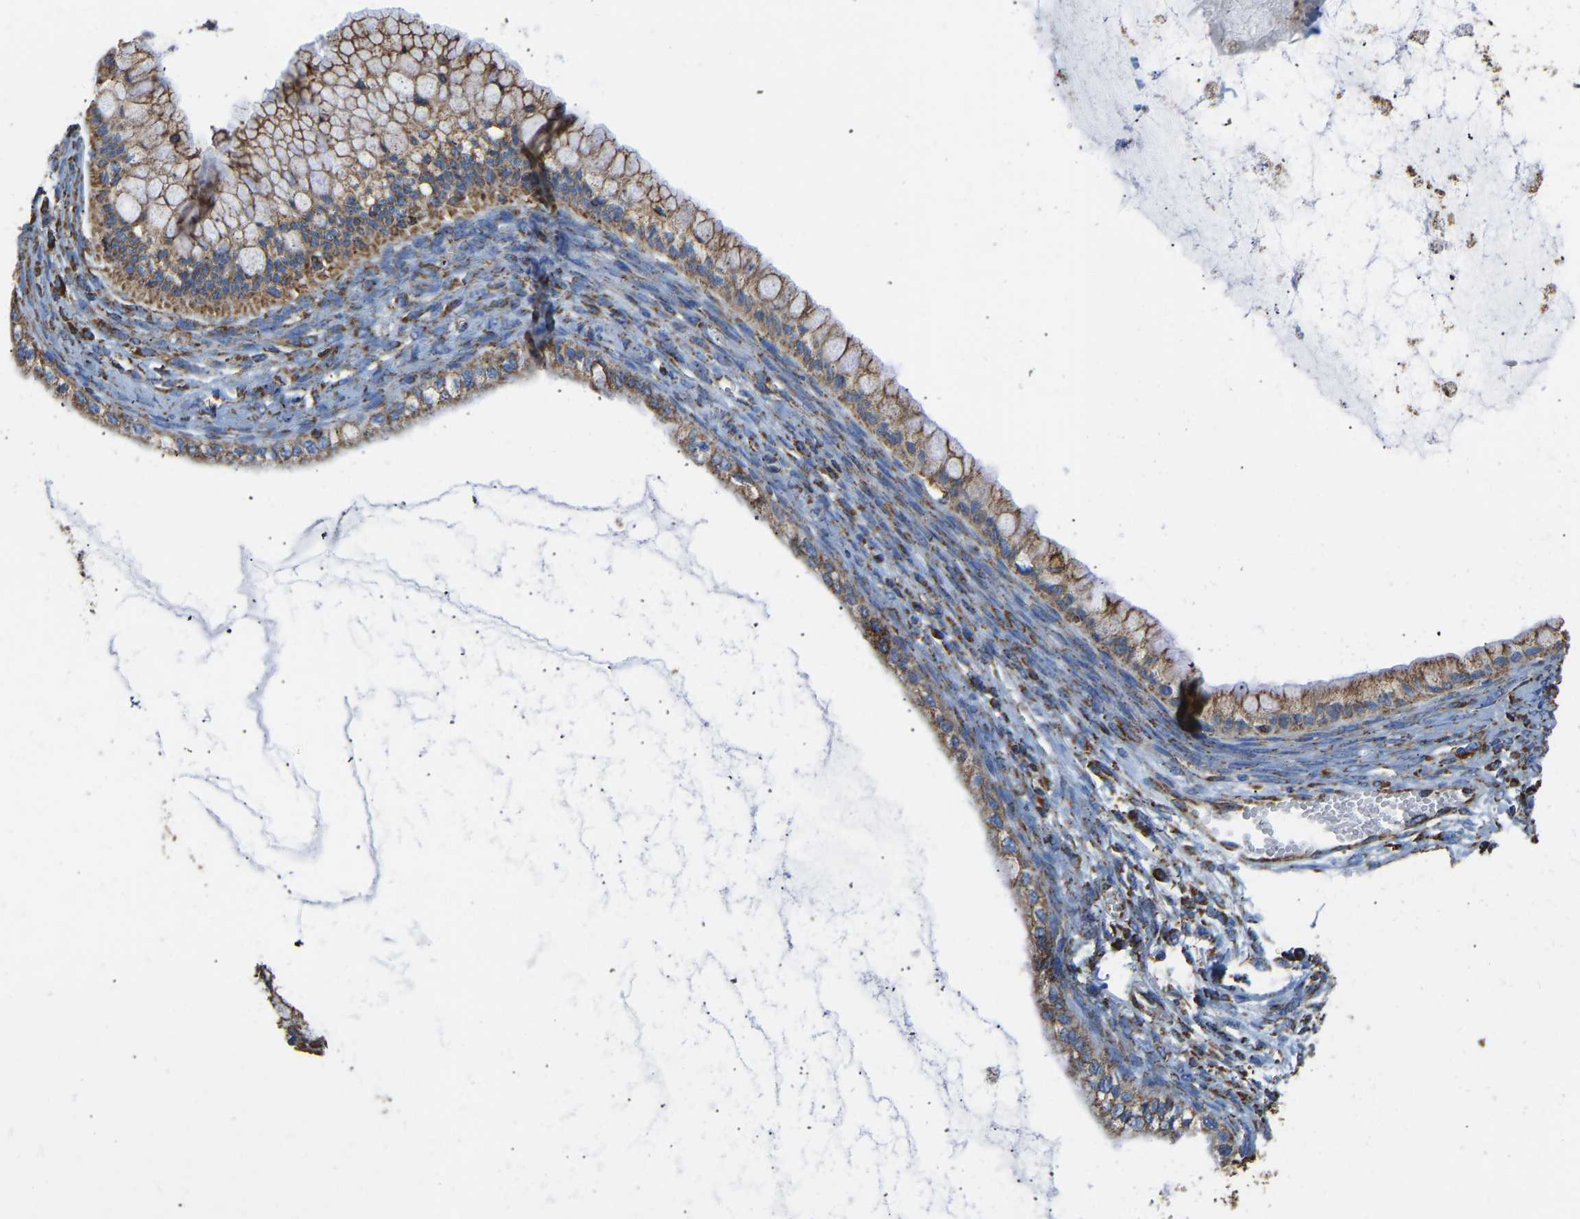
{"staining": {"intensity": "moderate", "quantity": ">75%", "location": "cytoplasmic/membranous"}, "tissue": "ovarian cancer", "cell_type": "Tumor cells", "image_type": "cancer", "snomed": [{"axis": "morphology", "description": "Cystadenocarcinoma, mucinous, NOS"}, {"axis": "topography", "description": "Ovary"}], "caption": "Mucinous cystadenocarcinoma (ovarian) was stained to show a protein in brown. There is medium levels of moderate cytoplasmic/membranous expression in about >75% of tumor cells.", "gene": "IRX6", "patient": {"sex": "female", "age": 57}}